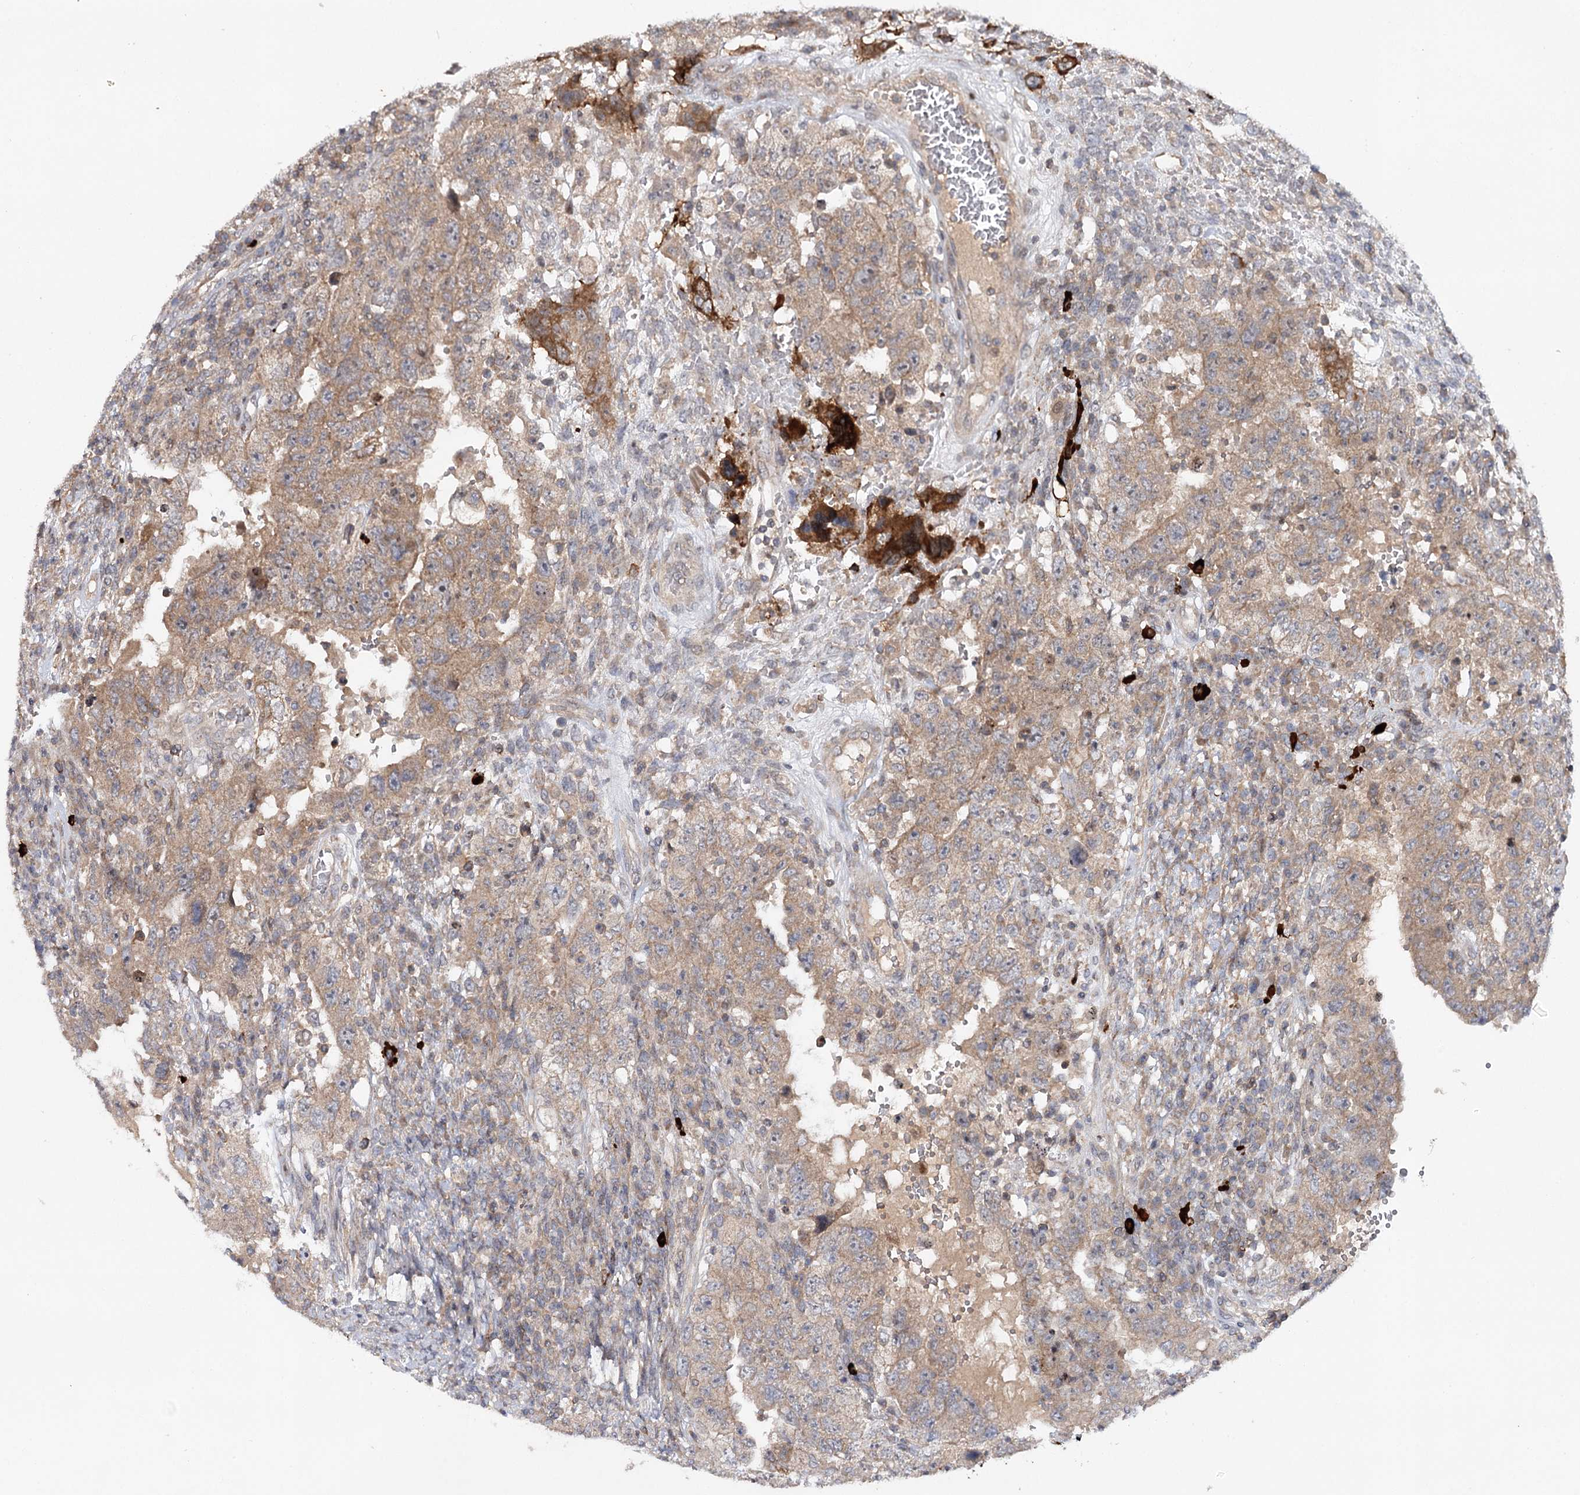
{"staining": {"intensity": "weak", "quantity": ">75%", "location": "cytoplasmic/membranous"}, "tissue": "testis cancer", "cell_type": "Tumor cells", "image_type": "cancer", "snomed": [{"axis": "morphology", "description": "Carcinoma, Embryonal, NOS"}, {"axis": "topography", "description": "Testis"}], "caption": "Immunohistochemical staining of testis cancer (embryonal carcinoma) displays low levels of weak cytoplasmic/membranous protein staining in approximately >75% of tumor cells.", "gene": "MAP3K13", "patient": {"sex": "male", "age": 26}}